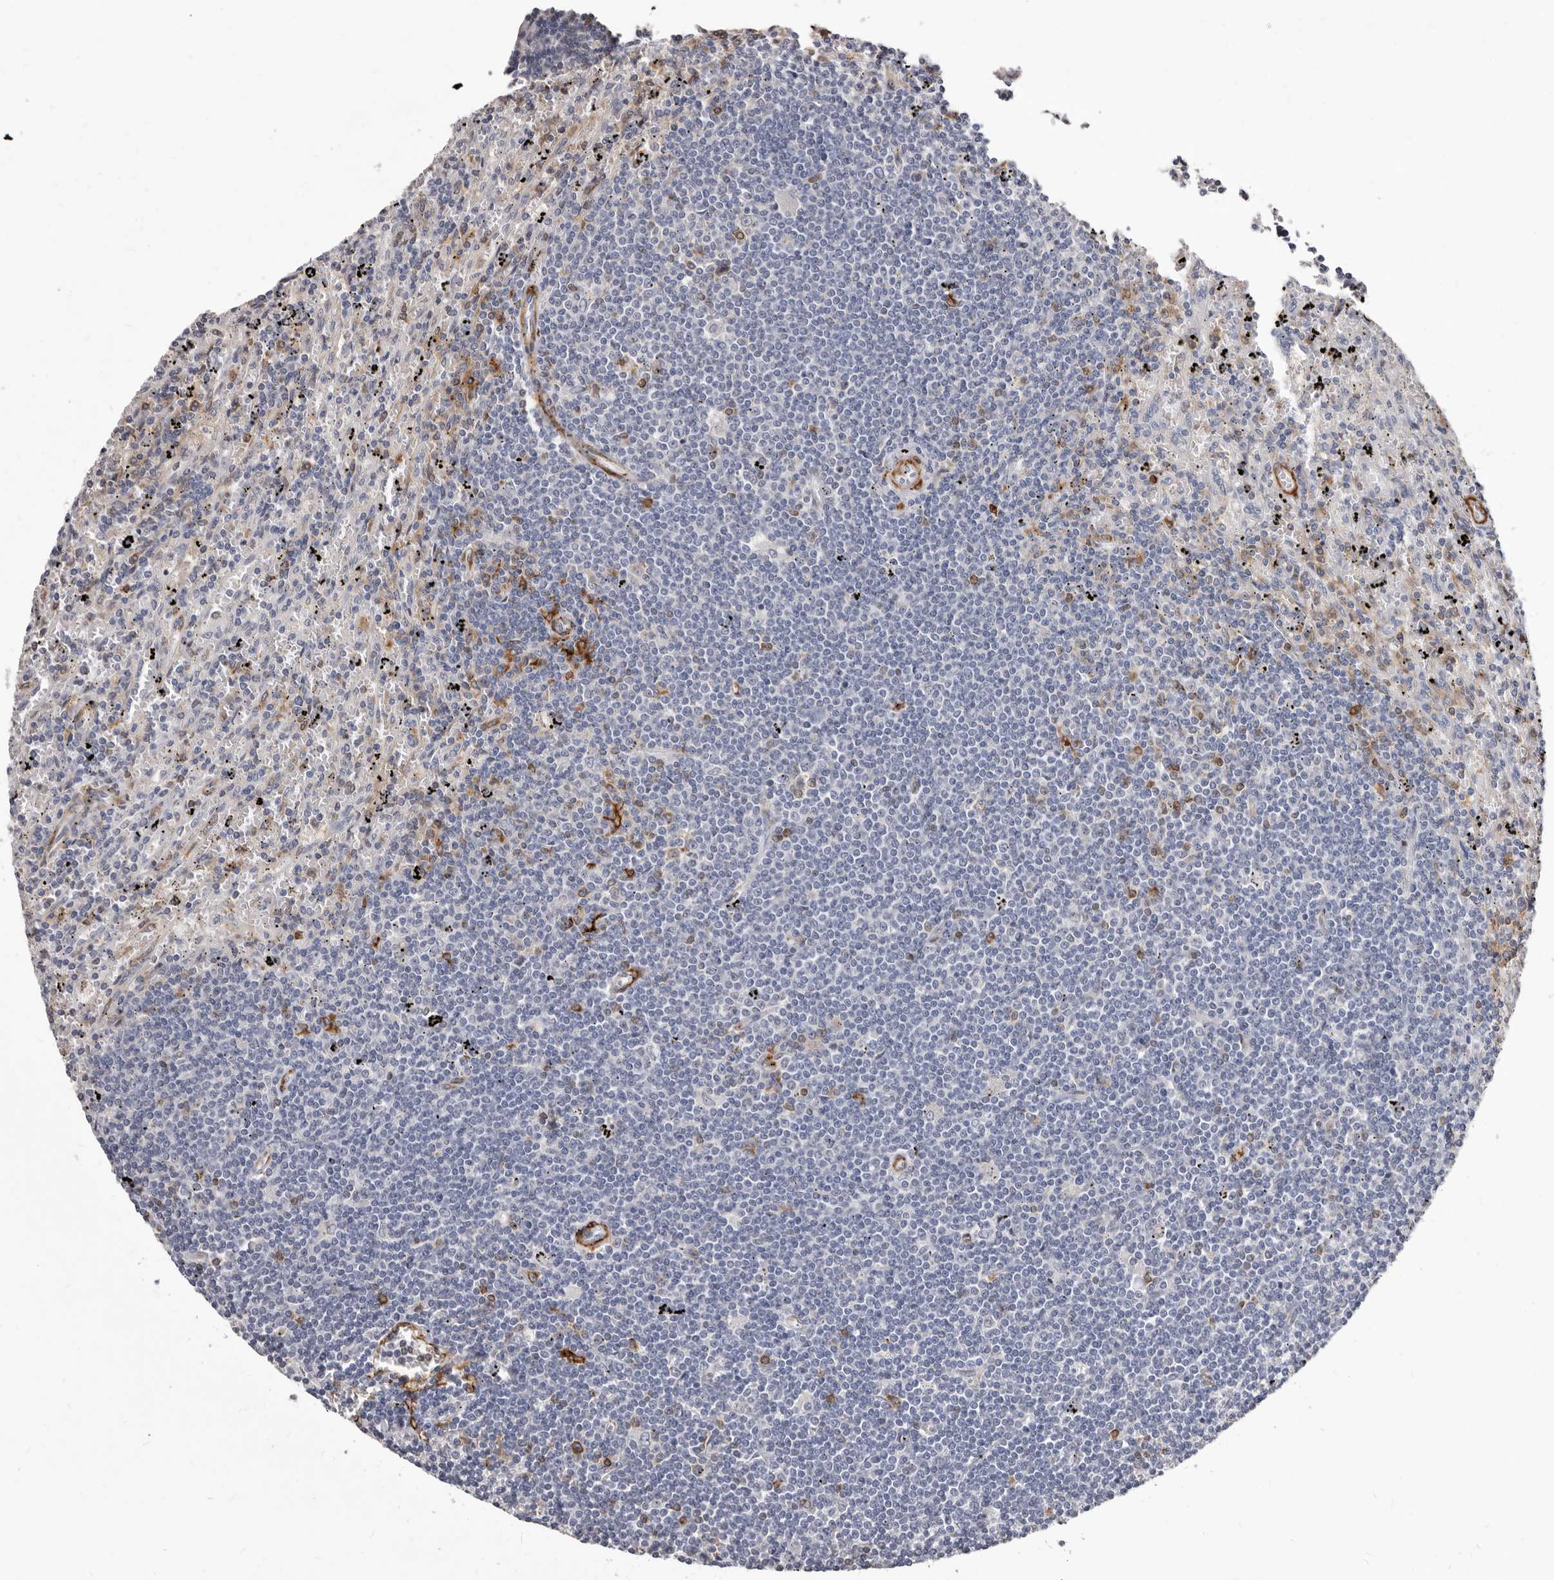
{"staining": {"intensity": "negative", "quantity": "none", "location": "none"}, "tissue": "lymphoma", "cell_type": "Tumor cells", "image_type": "cancer", "snomed": [{"axis": "morphology", "description": "Malignant lymphoma, non-Hodgkin's type, Low grade"}, {"axis": "topography", "description": "Spleen"}], "caption": "This is an immunohistochemistry (IHC) image of malignant lymphoma, non-Hodgkin's type (low-grade). There is no positivity in tumor cells.", "gene": "NIBAN1", "patient": {"sex": "male", "age": 76}}